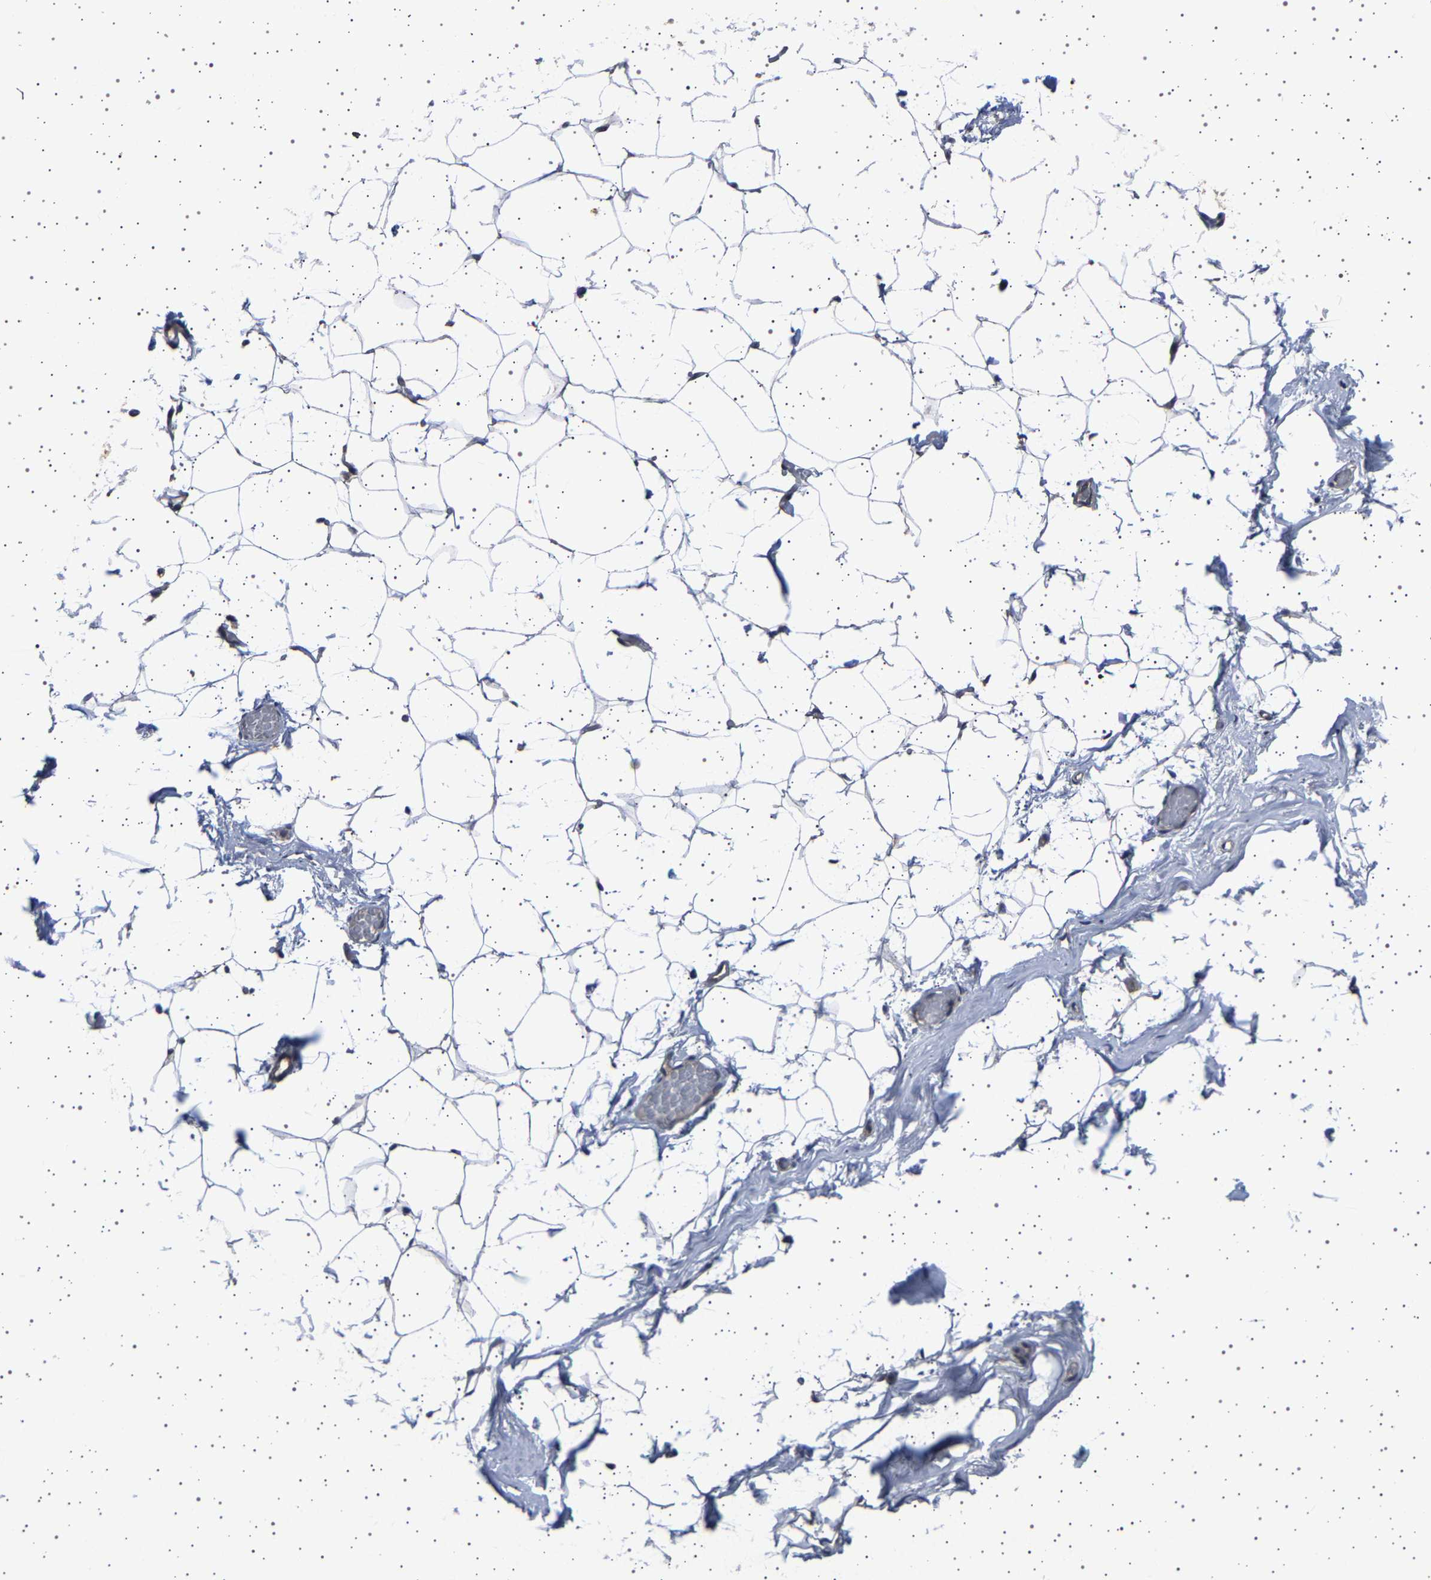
{"staining": {"intensity": "negative", "quantity": "none", "location": "none"}, "tissue": "adipose tissue", "cell_type": "Adipocytes", "image_type": "normal", "snomed": [{"axis": "morphology", "description": "Normal tissue, NOS"}, {"axis": "topography", "description": "Breast"}, {"axis": "topography", "description": "Soft tissue"}], "caption": "Adipose tissue stained for a protein using immunohistochemistry reveals no expression adipocytes.", "gene": "NCKAP1", "patient": {"sex": "female", "age": 75}}